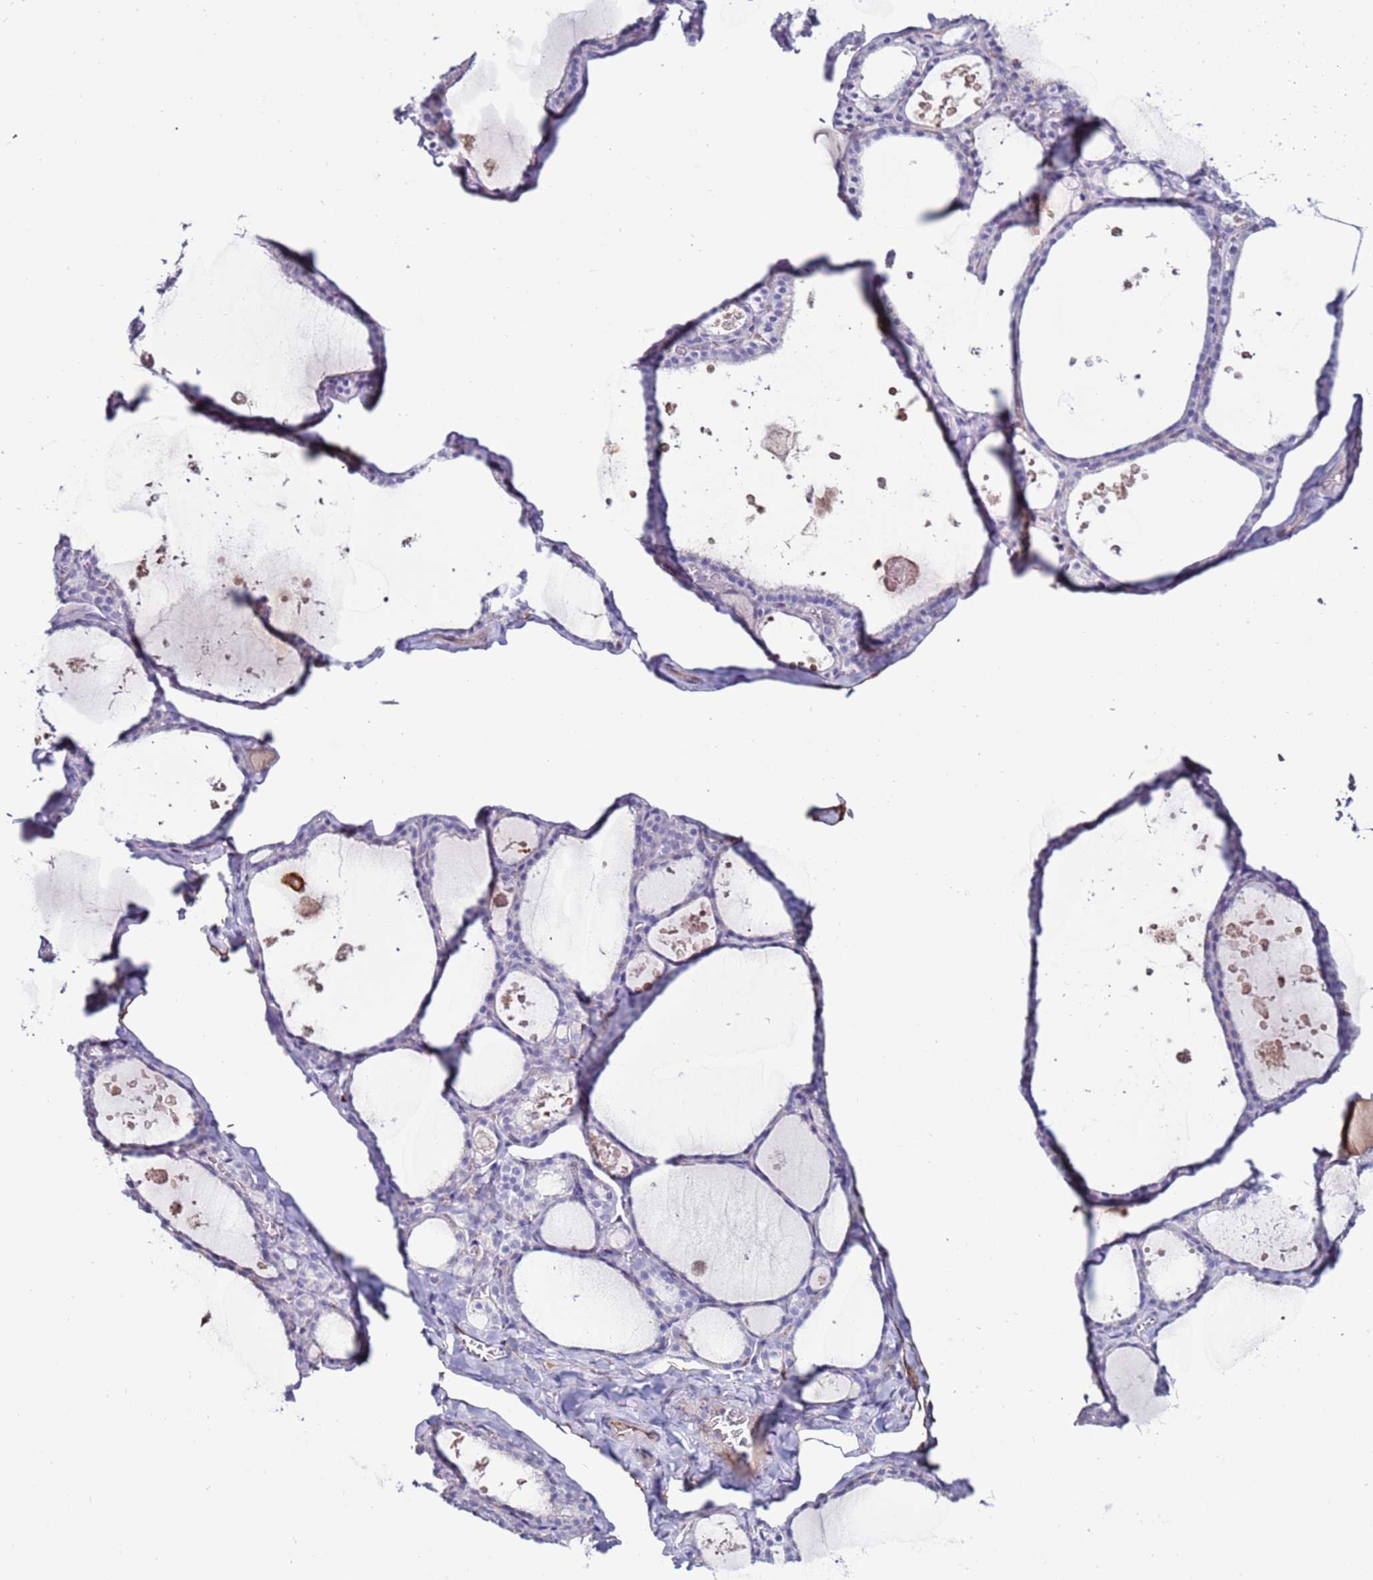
{"staining": {"intensity": "negative", "quantity": "none", "location": "none"}, "tissue": "thyroid gland", "cell_type": "Glandular cells", "image_type": "normal", "snomed": [{"axis": "morphology", "description": "Normal tissue, NOS"}, {"axis": "topography", "description": "Thyroid gland"}], "caption": "Immunohistochemistry micrograph of normal thyroid gland stained for a protein (brown), which demonstrates no positivity in glandular cells.", "gene": "CLEC4M", "patient": {"sex": "male", "age": 56}}